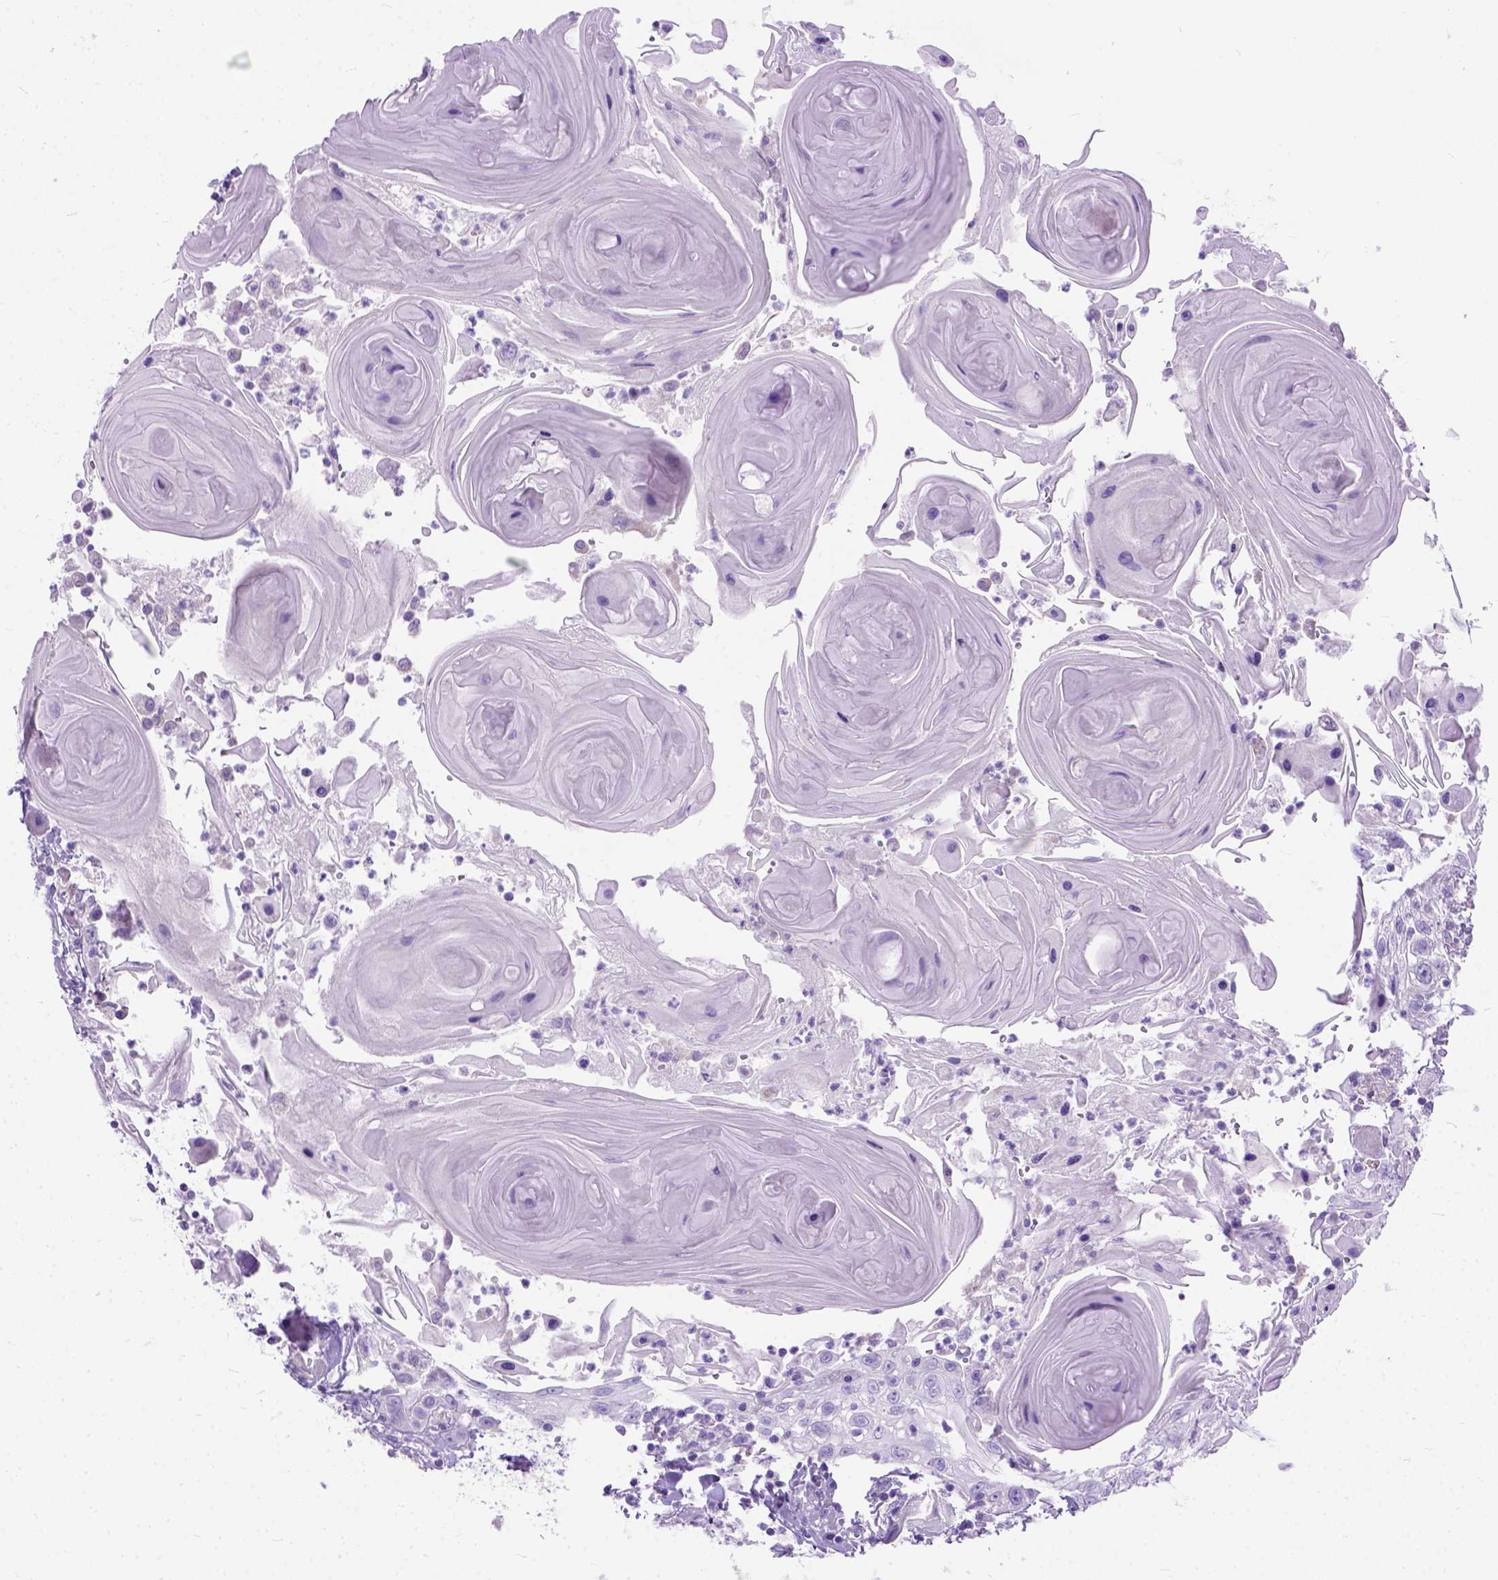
{"staining": {"intensity": "negative", "quantity": "none", "location": "none"}, "tissue": "head and neck cancer", "cell_type": "Tumor cells", "image_type": "cancer", "snomed": [{"axis": "morphology", "description": "Squamous cell carcinoma, NOS"}, {"axis": "topography", "description": "Head-Neck"}], "caption": "Immunohistochemical staining of human head and neck cancer shows no significant expression in tumor cells.", "gene": "ODAD3", "patient": {"sex": "female", "age": 80}}